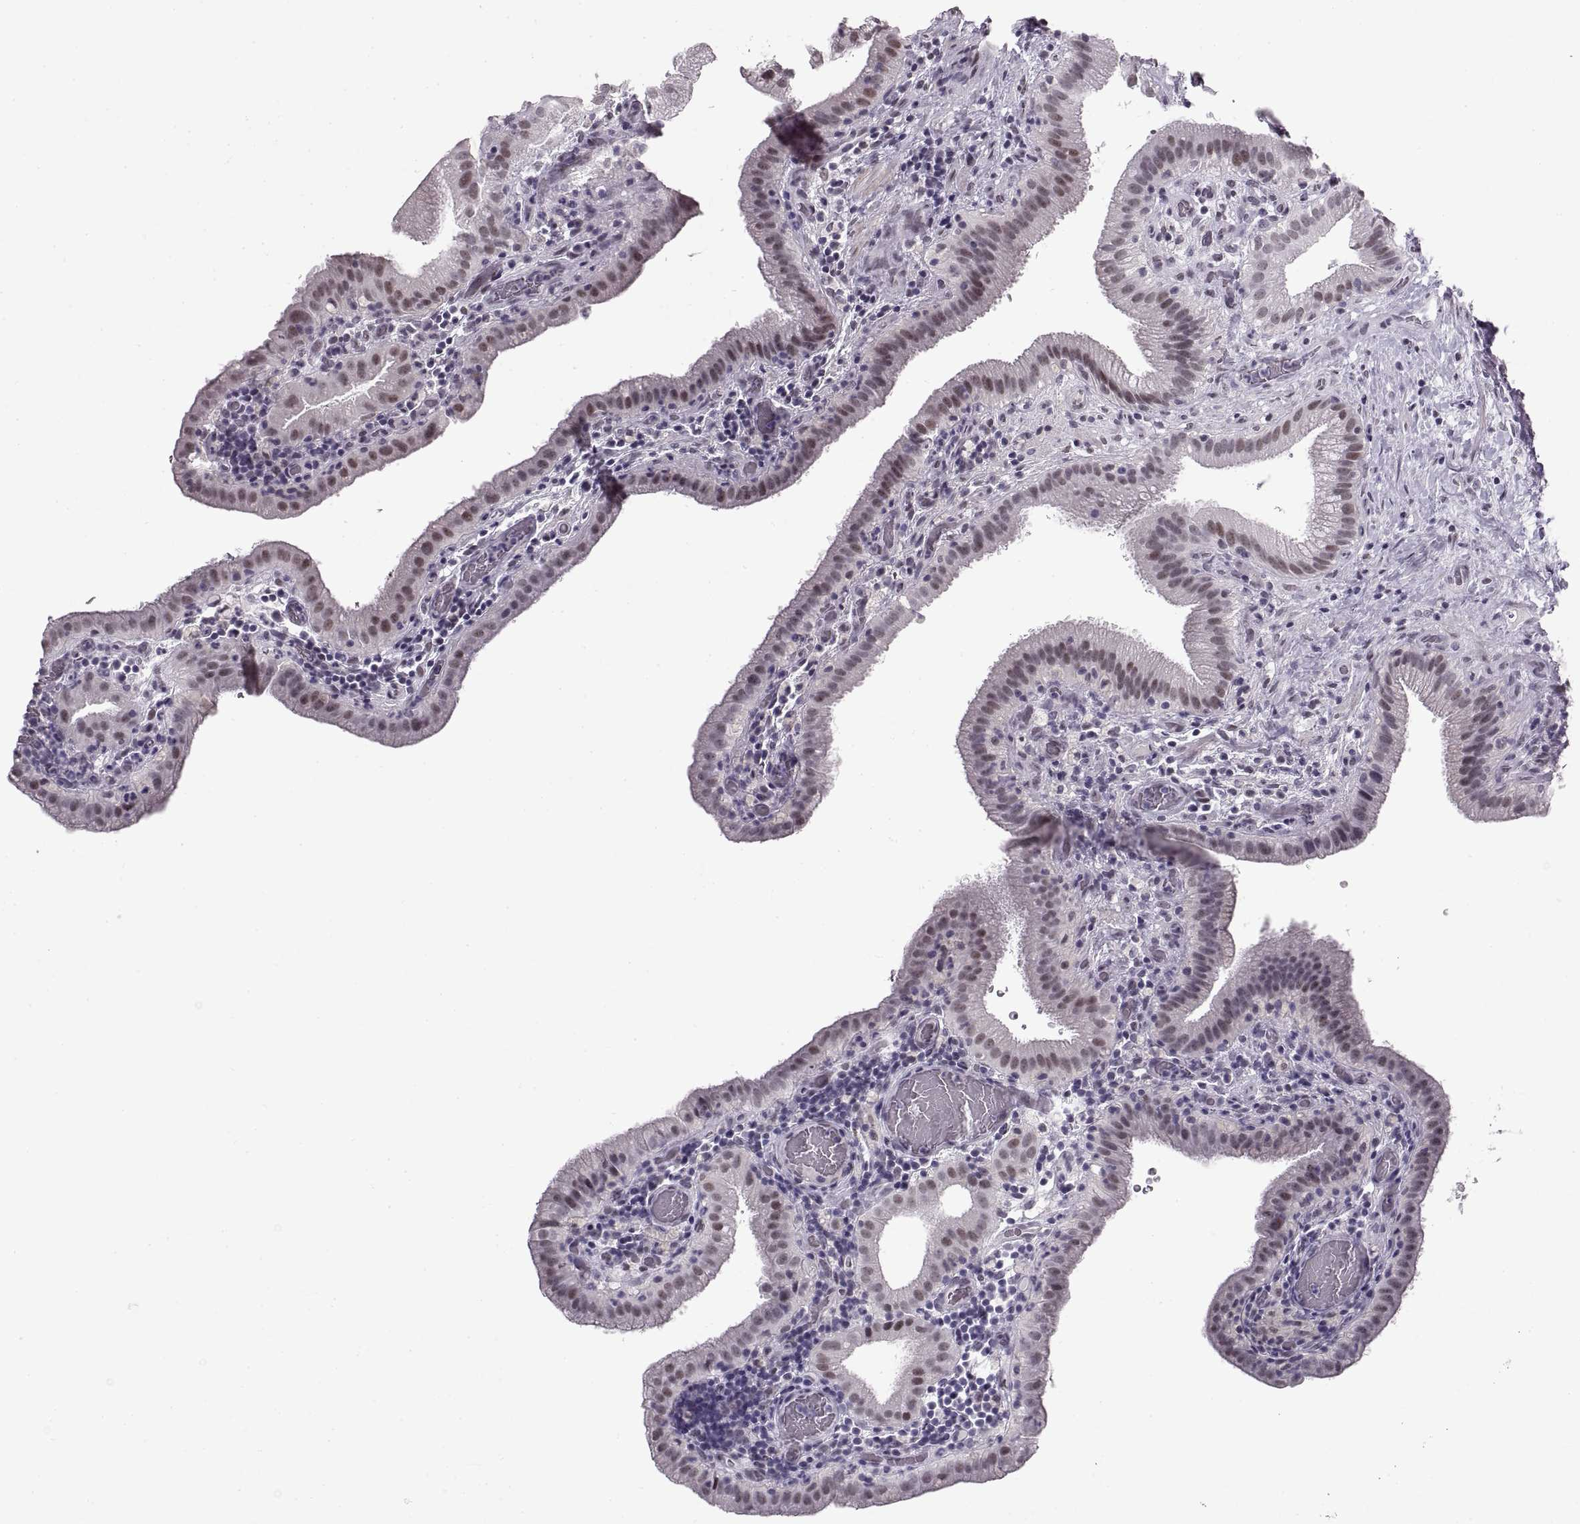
{"staining": {"intensity": "negative", "quantity": "none", "location": "none"}, "tissue": "gallbladder", "cell_type": "Glandular cells", "image_type": "normal", "snomed": [{"axis": "morphology", "description": "Normal tissue, NOS"}, {"axis": "topography", "description": "Gallbladder"}], "caption": "A high-resolution histopathology image shows immunohistochemistry staining of unremarkable gallbladder, which exhibits no significant expression in glandular cells. The staining was performed using DAB to visualize the protein expression in brown, while the nuclei were stained in blue with hematoxylin (Magnification: 20x).", "gene": "NANOS3", "patient": {"sex": "male", "age": 62}}